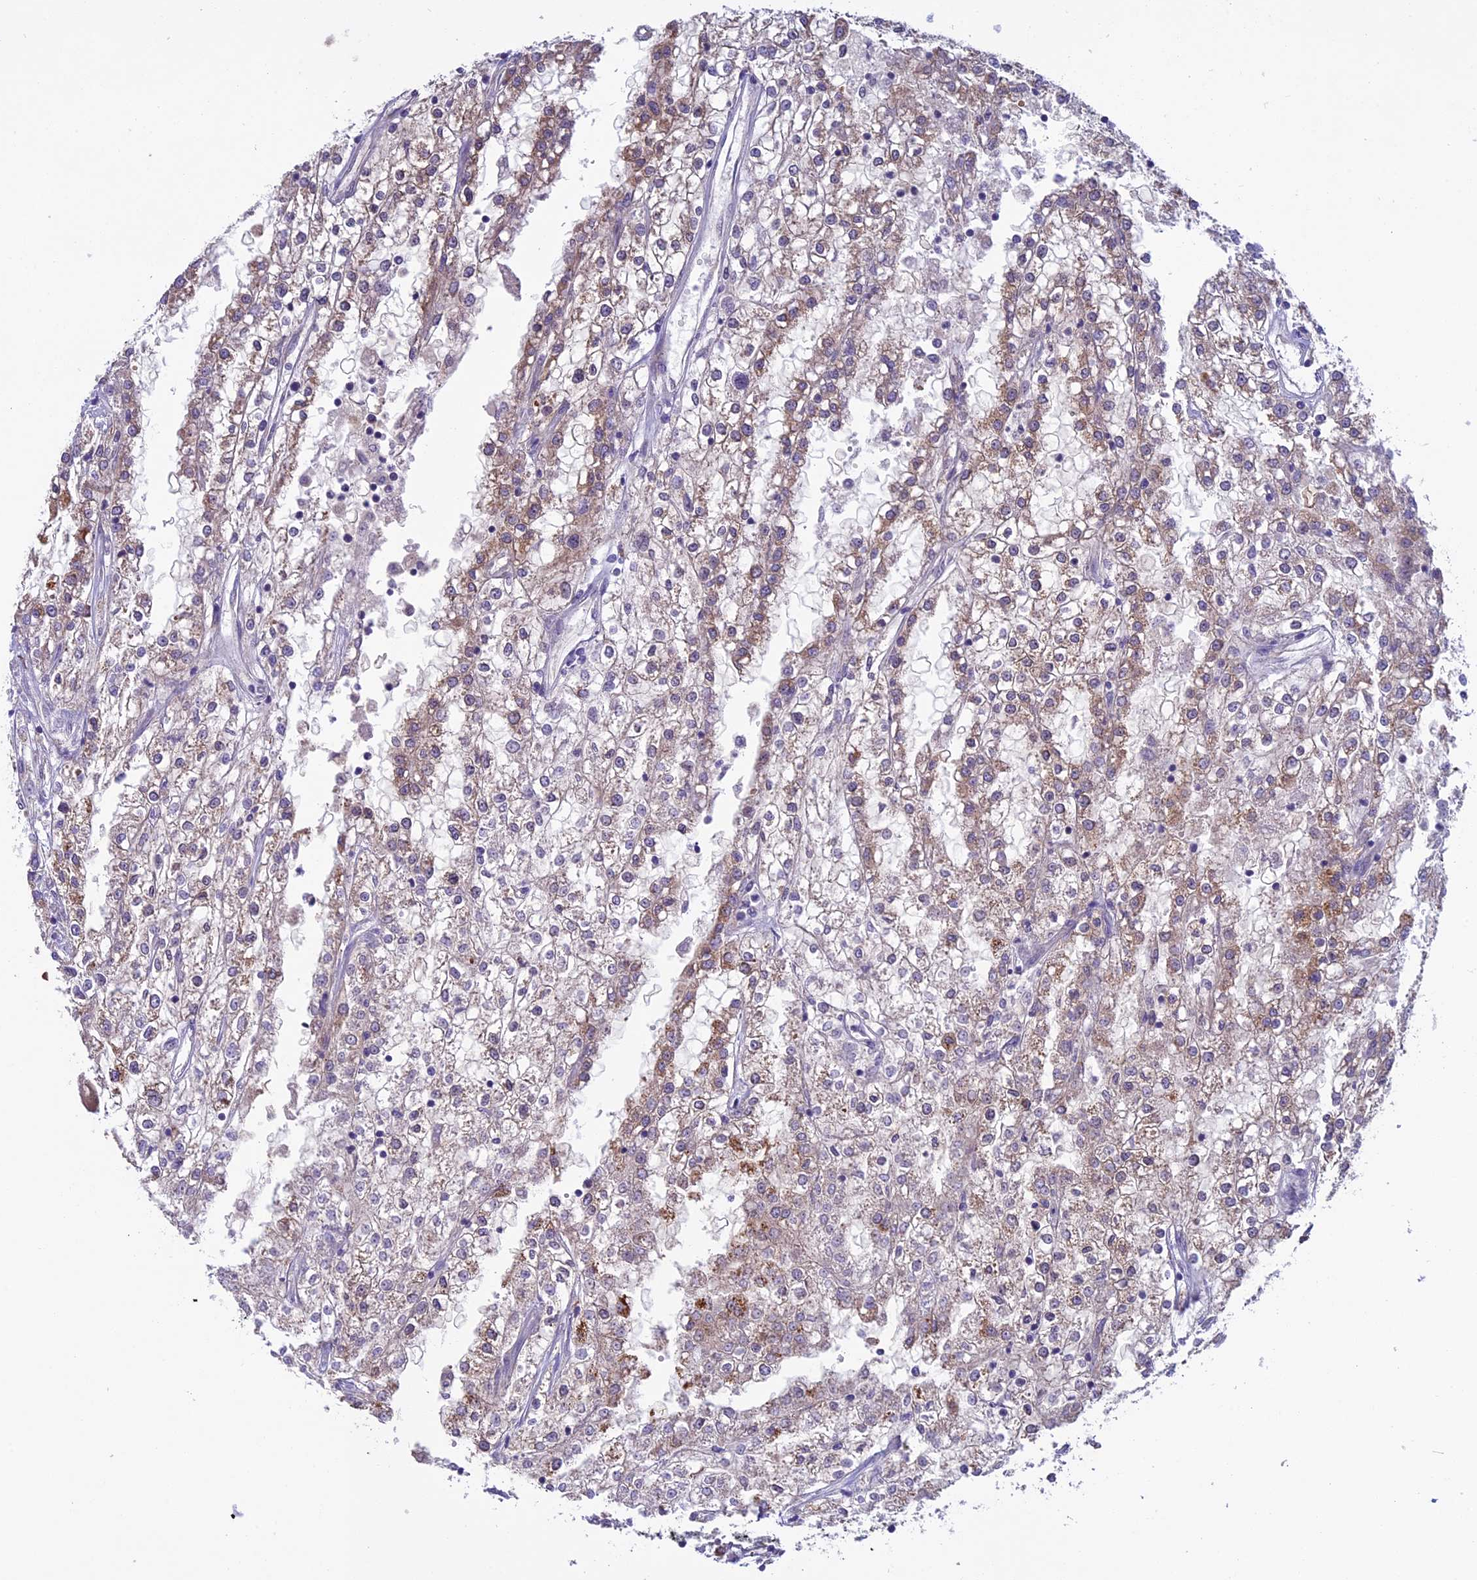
{"staining": {"intensity": "weak", "quantity": "25%-75%", "location": "cytoplasmic/membranous"}, "tissue": "renal cancer", "cell_type": "Tumor cells", "image_type": "cancer", "snomed": [{"axis": "morphology", "description": "Adenocarcinoma, NOS"}, {"axis": "topography", "description": "Kidney"}], "caption": "Renal cancer was stained to show a protein in brown. There is low levels of weak cytoplasmic/membranous staining in about 25%-75% of tumor cells.", "gene": "DCTN5", "patient": {"sex": "female", "age": 52}}